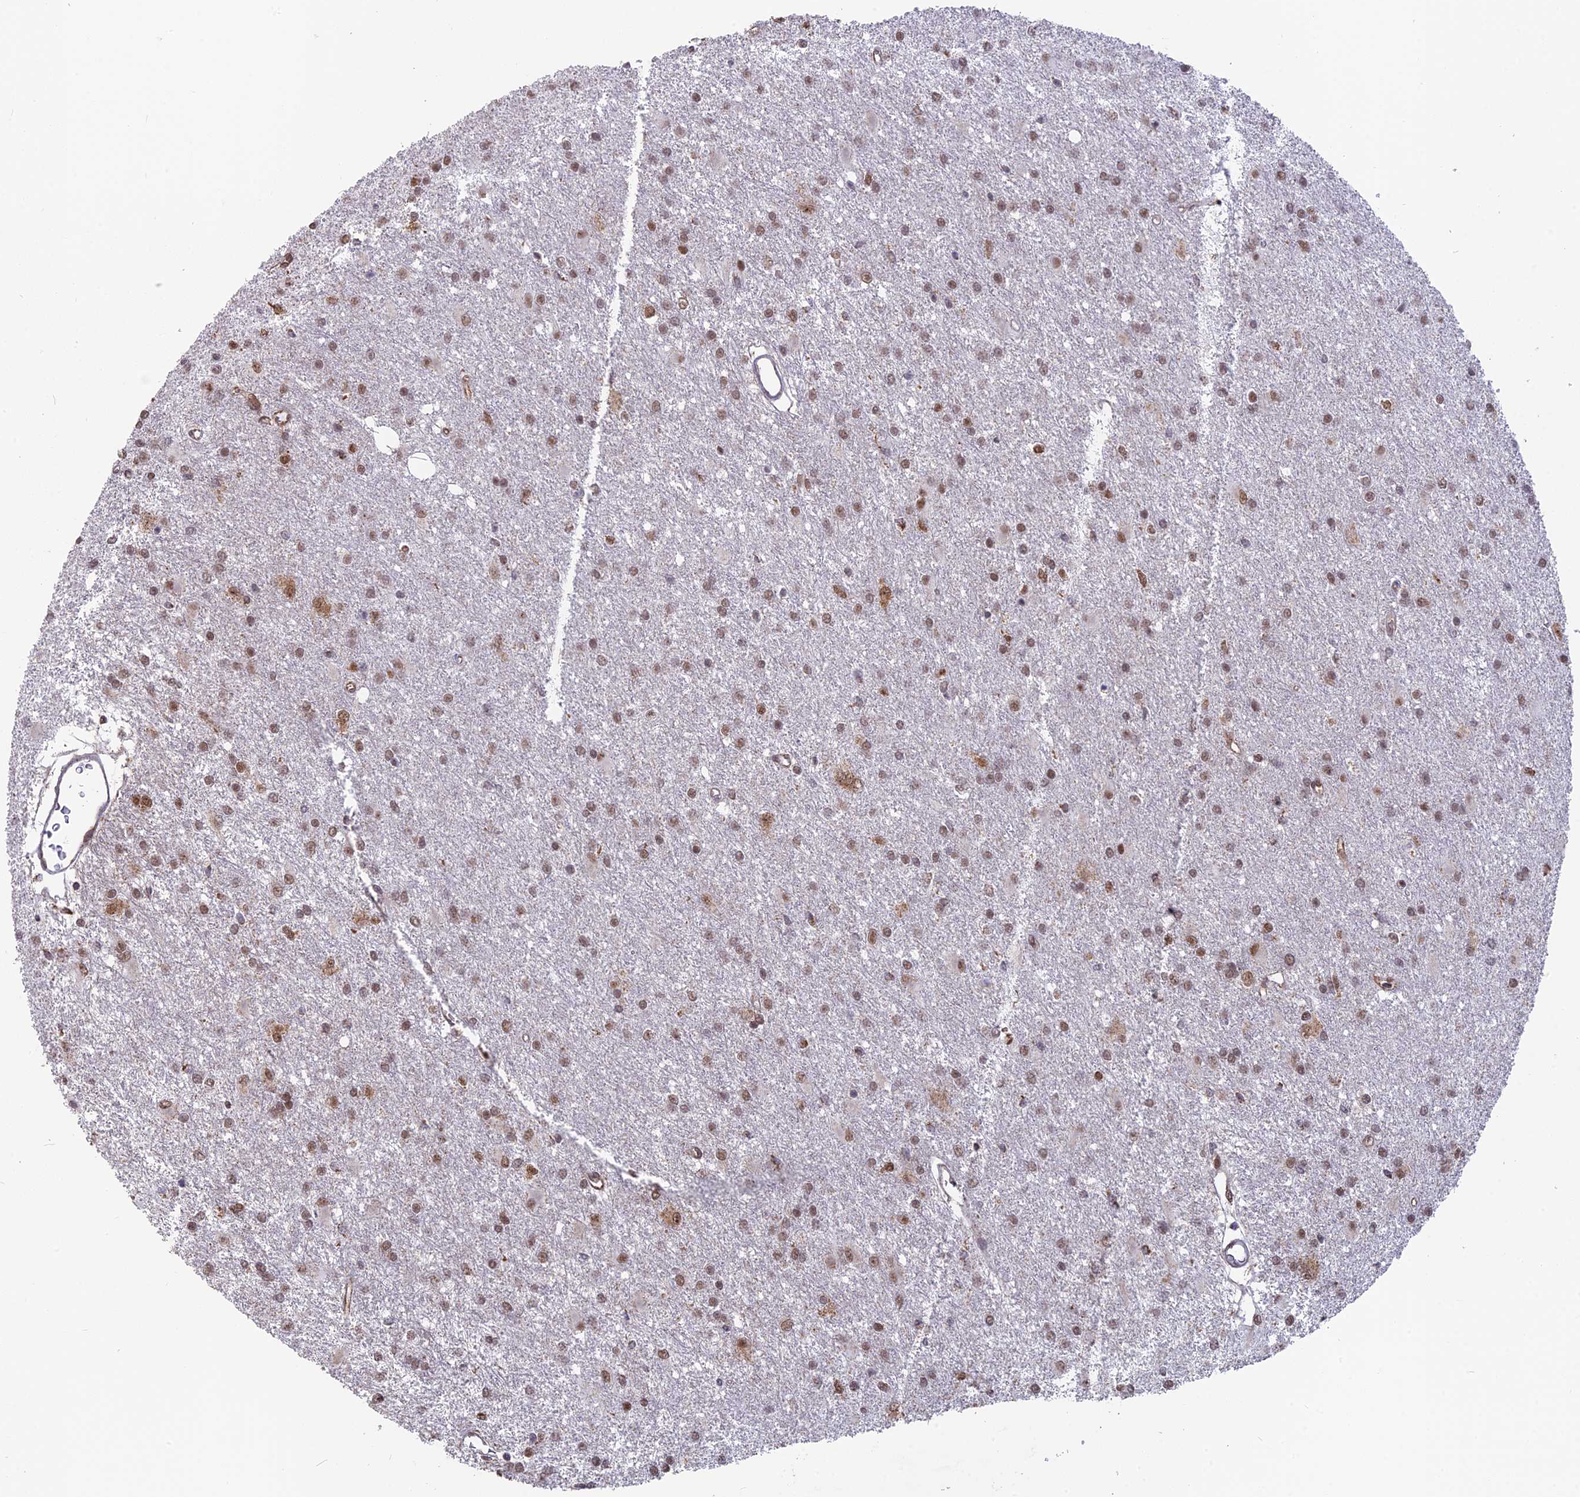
{"staining": {"intensity": "moderate", "quantity": ">75%", "location": "nuclear"}, "tissue": "glioma", "cell_type": "Tumor cells", "image_type": "cancer", "snomed": [{"axis": "morphology", "description": "Glioma, malignant, High grade"}, {"axis": "topography", "description": "Brain"}], "caption": "There is medium levels of moderate nuclear staining in tumor cells of glioma, as demonstrated by immunohistochemical staining (brown color).", "gene": "ARHGAP40", "patient": {"sex": "female", "age": 50}}